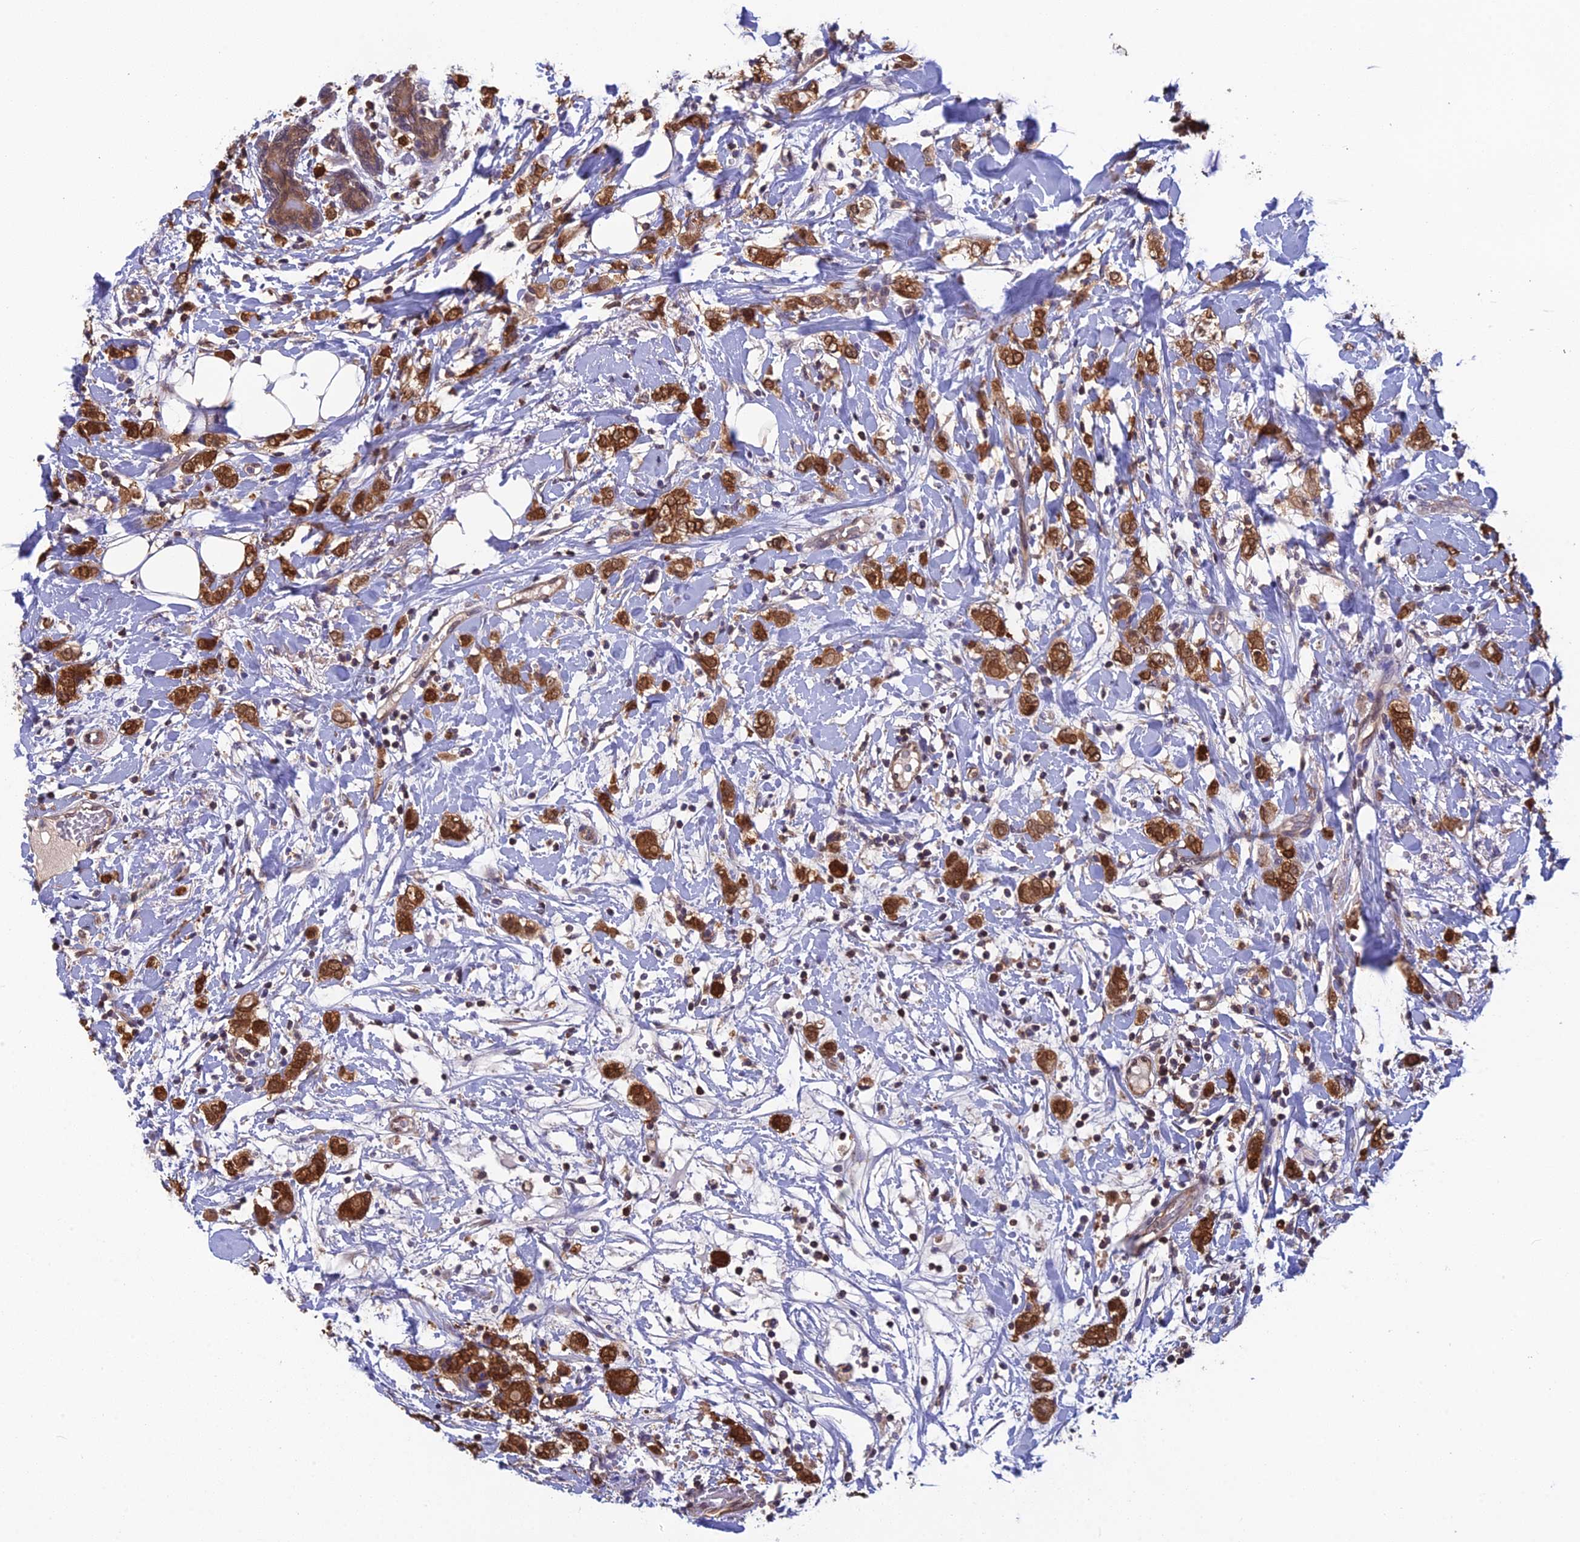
{"staining": {"intensity": "moderate", "quantity": ">75%", "location": "cytoplasmic/membranous,nuclear"}, "tissue": "breast cancer", "cell_type": "Tumor cells", "image_type": "cancer", "snomed": [{"axis": "morphology", "description": "Normal tissue, NOS"}, {"axis": "morphology", "description": "Lobular carcinoma"}, {"axis": "topography", "description": "Breast"}], "caption": "This histopathology image displays IHC staining of lobular carcinoma (breast), with medium moderate cytoplasmic/membranous and nuclear positivity in approximately >75% of tumor cells.", "gene": "HINT1", "patient": {"sex": "female", "age": 47}}